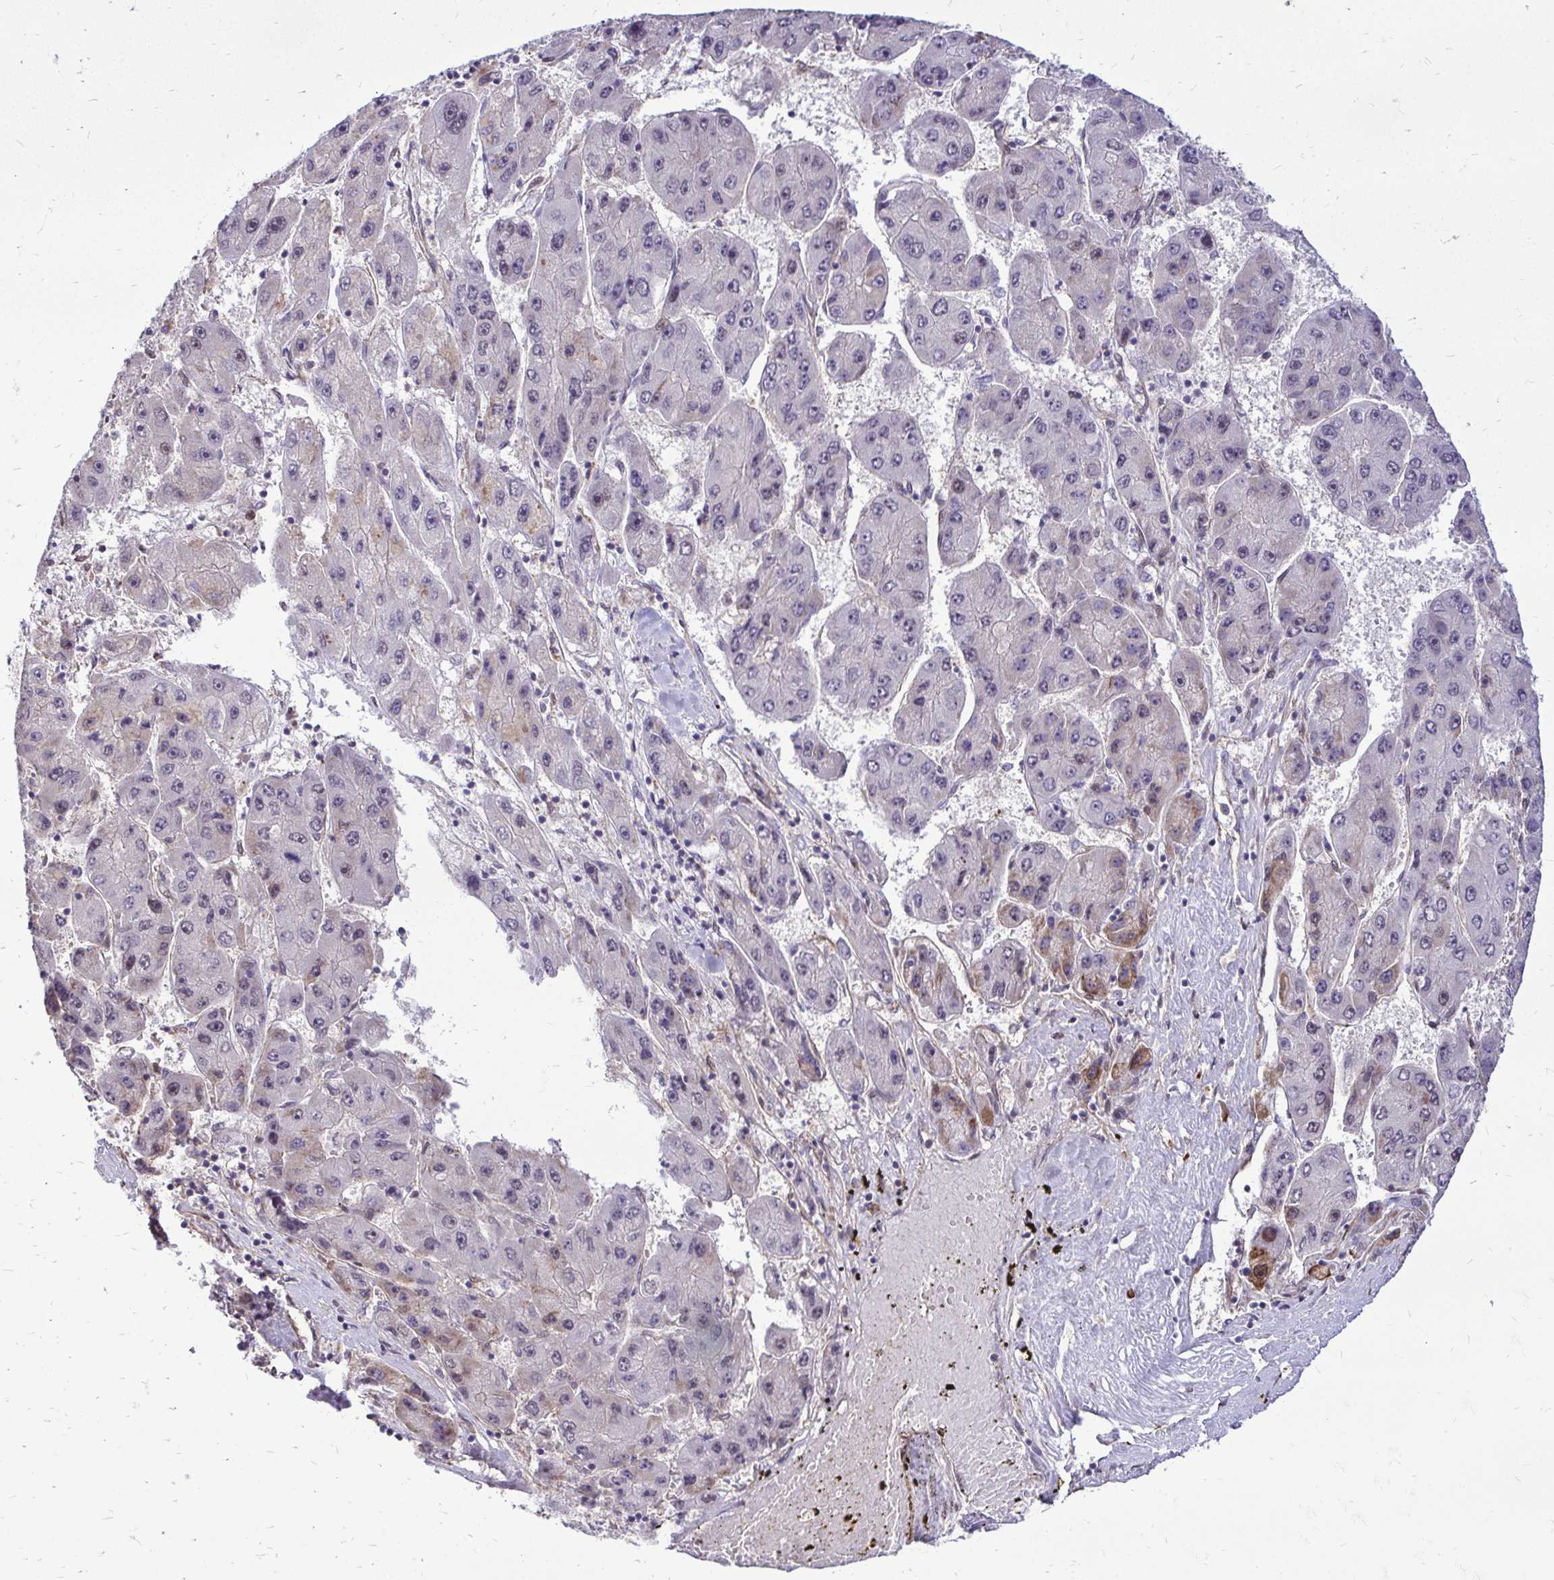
{"staining": {"intensity": "moderate", "quantity": "<25%", "location": "cytoplasmic/membranous"}, "tissue": "liver cancer", "cell_type": "Tumor cells", "image_type": "cancer", "snomed": [{"axis": "morphology", "description": "Carcinoma, Hepatocellular, NOS"}, {"axis": "topography", "description": "Liver"}], "caption": "A photomicrograph of hepatocellular carcinoma (liver) stained for a protein displays moderate cytoplasmic/membranous brown staining in tumor cells. The protein of interest is shown in brown color, while the nuclei are stained blue.", "gene": "TRIP6", "patient": {"sex": "female", "age": 61}}